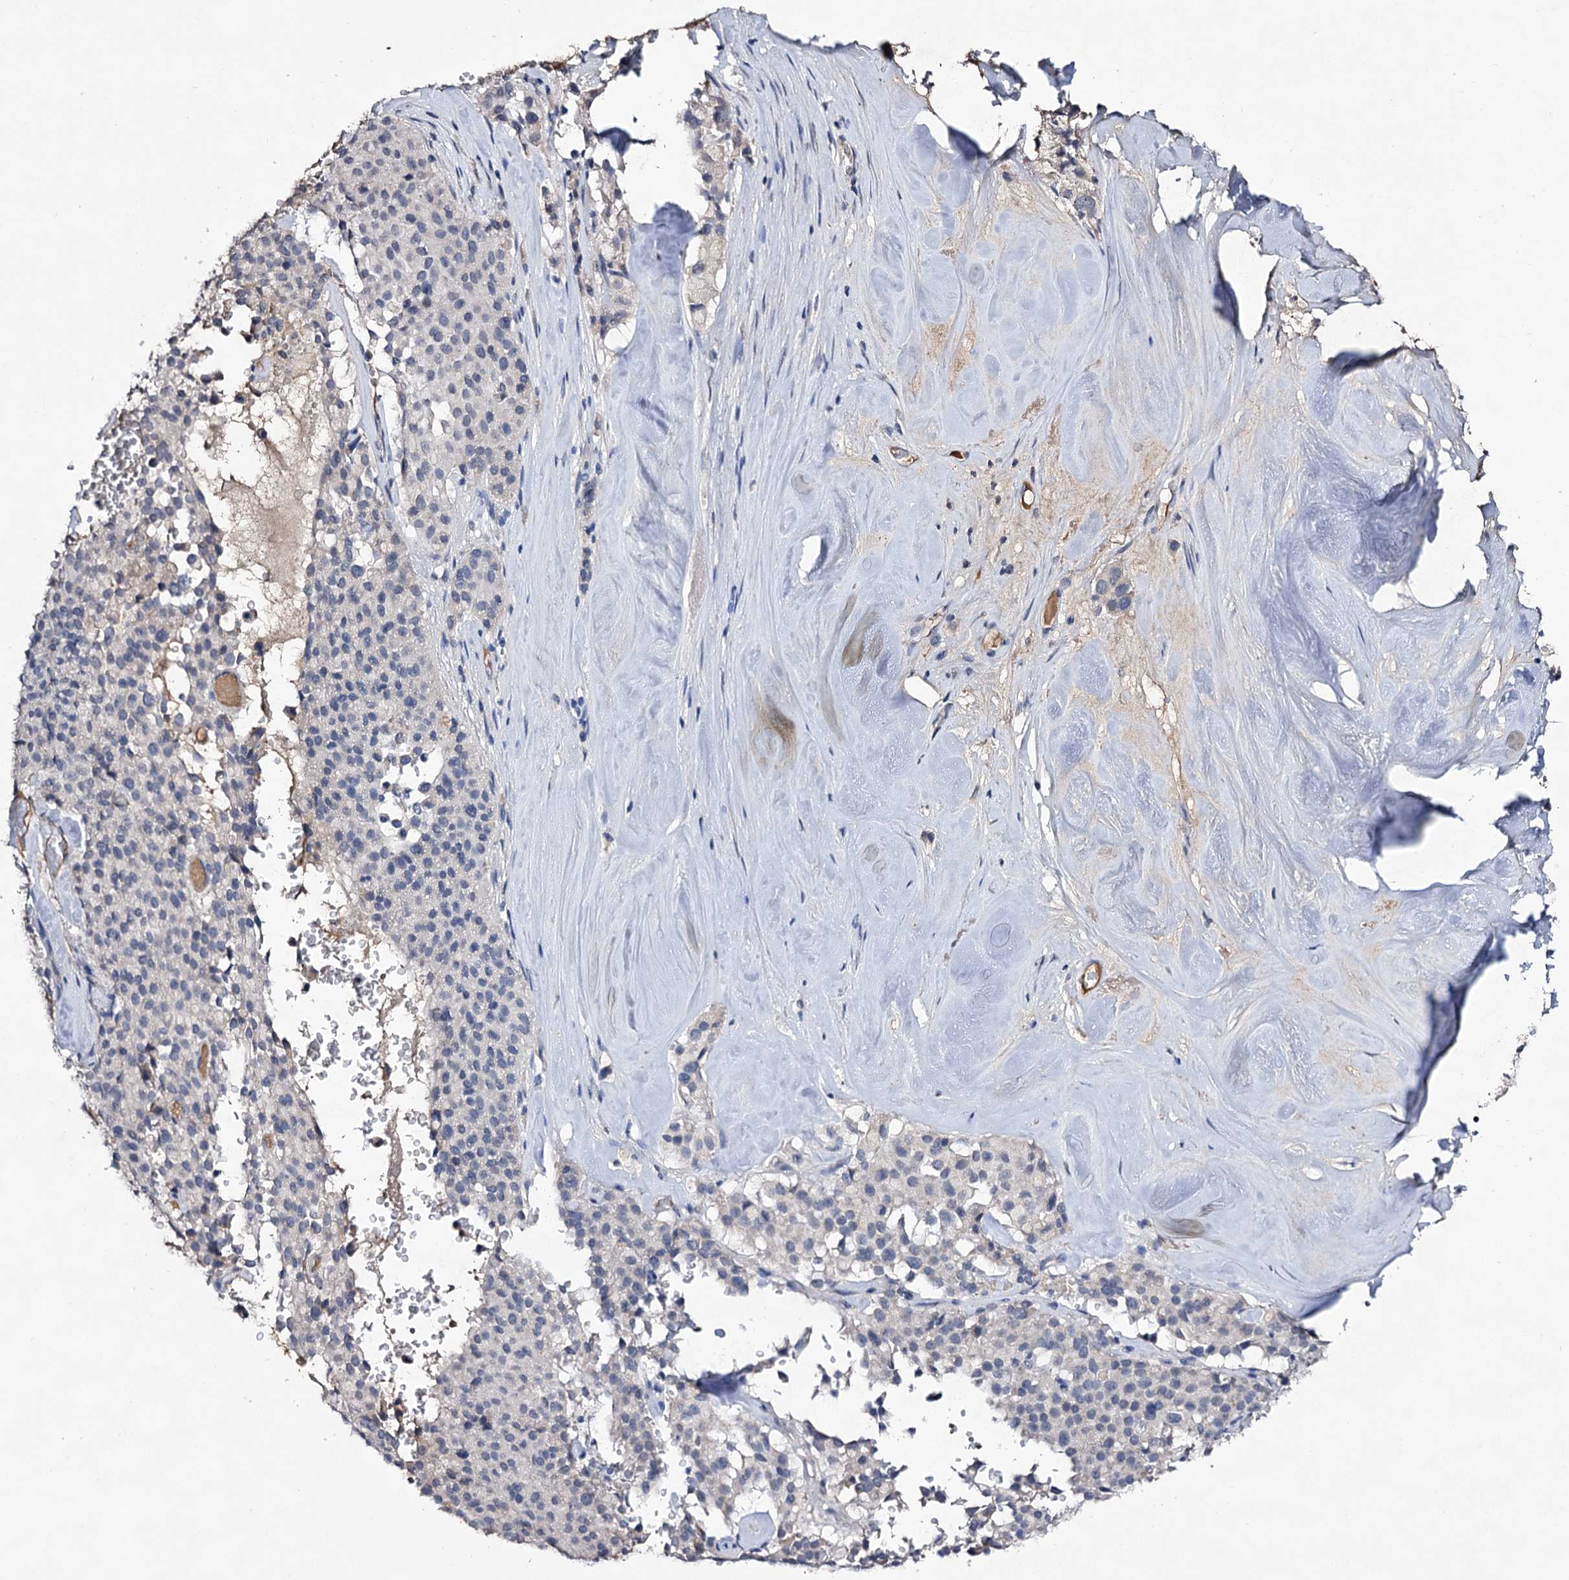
{"staining": {"intensity": "negative", "quantity": "none", "location": "none"}, "tissue": "pancreatic cancer", "cell_type": "Tumor cells", "image_type": "cancer", "snomed": [{"axis": "morphology", "description": "Adenocarcinoma, NOS"}, {"axis": "topography", "description": "Pancreas"}], "caption": "DAB immunohistochemical staining of pancreatic adenocarcinoma demonstrates no significant staining in tumor cells. (Stains: DAB immunohistochemistry (IHC) with hematoxylin counter stain, Microscopy: brightfield microscopy at high magnification).", "gene": "PLIN1", "patient": {"sex": "male", "age": 65}}